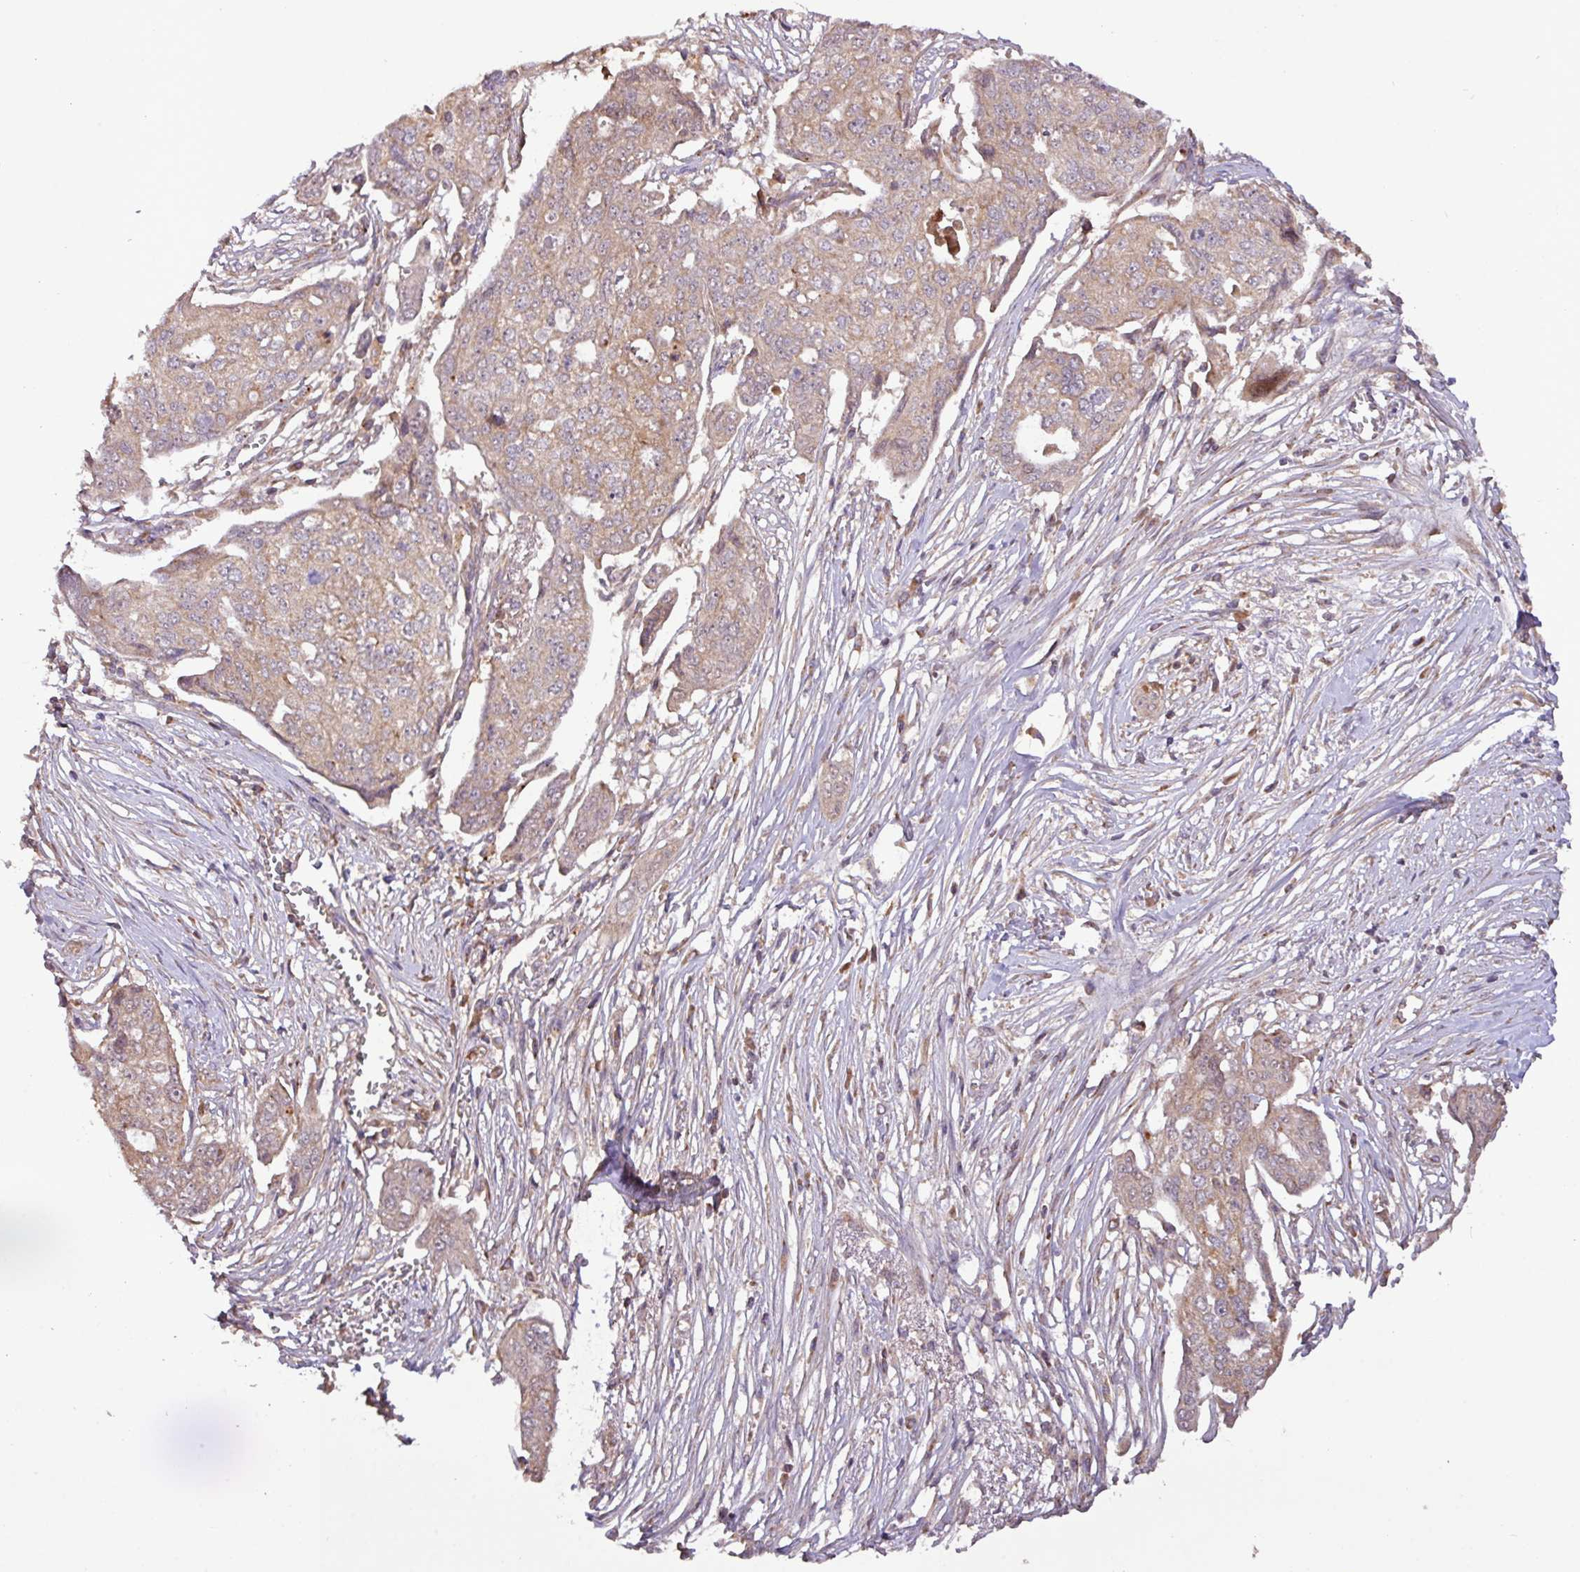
{"staining": {"intensity": "weak", "quantity": "25%-75%", "location": "cytoplasmic/membranous"}, "tissue": "ovarian cancer", "cell_type": "Tumor cells", "image_type": "cancer", "snomed": [{"axis": "morphology", "description": "Carcinoma, endometroid"}, {"axis": "topography", "description": "Ovary"}], "caption": "This photomicrograph shows immunohistochemistry (IHC) staining of human ovarian cancer (endometroid carcinoma), with low weak cytoplasmic/membranous staining in approximately 25%-75% of tumor cells.", "gene": "YPEL3", "patient": {"sex": "female", "age": 70}}